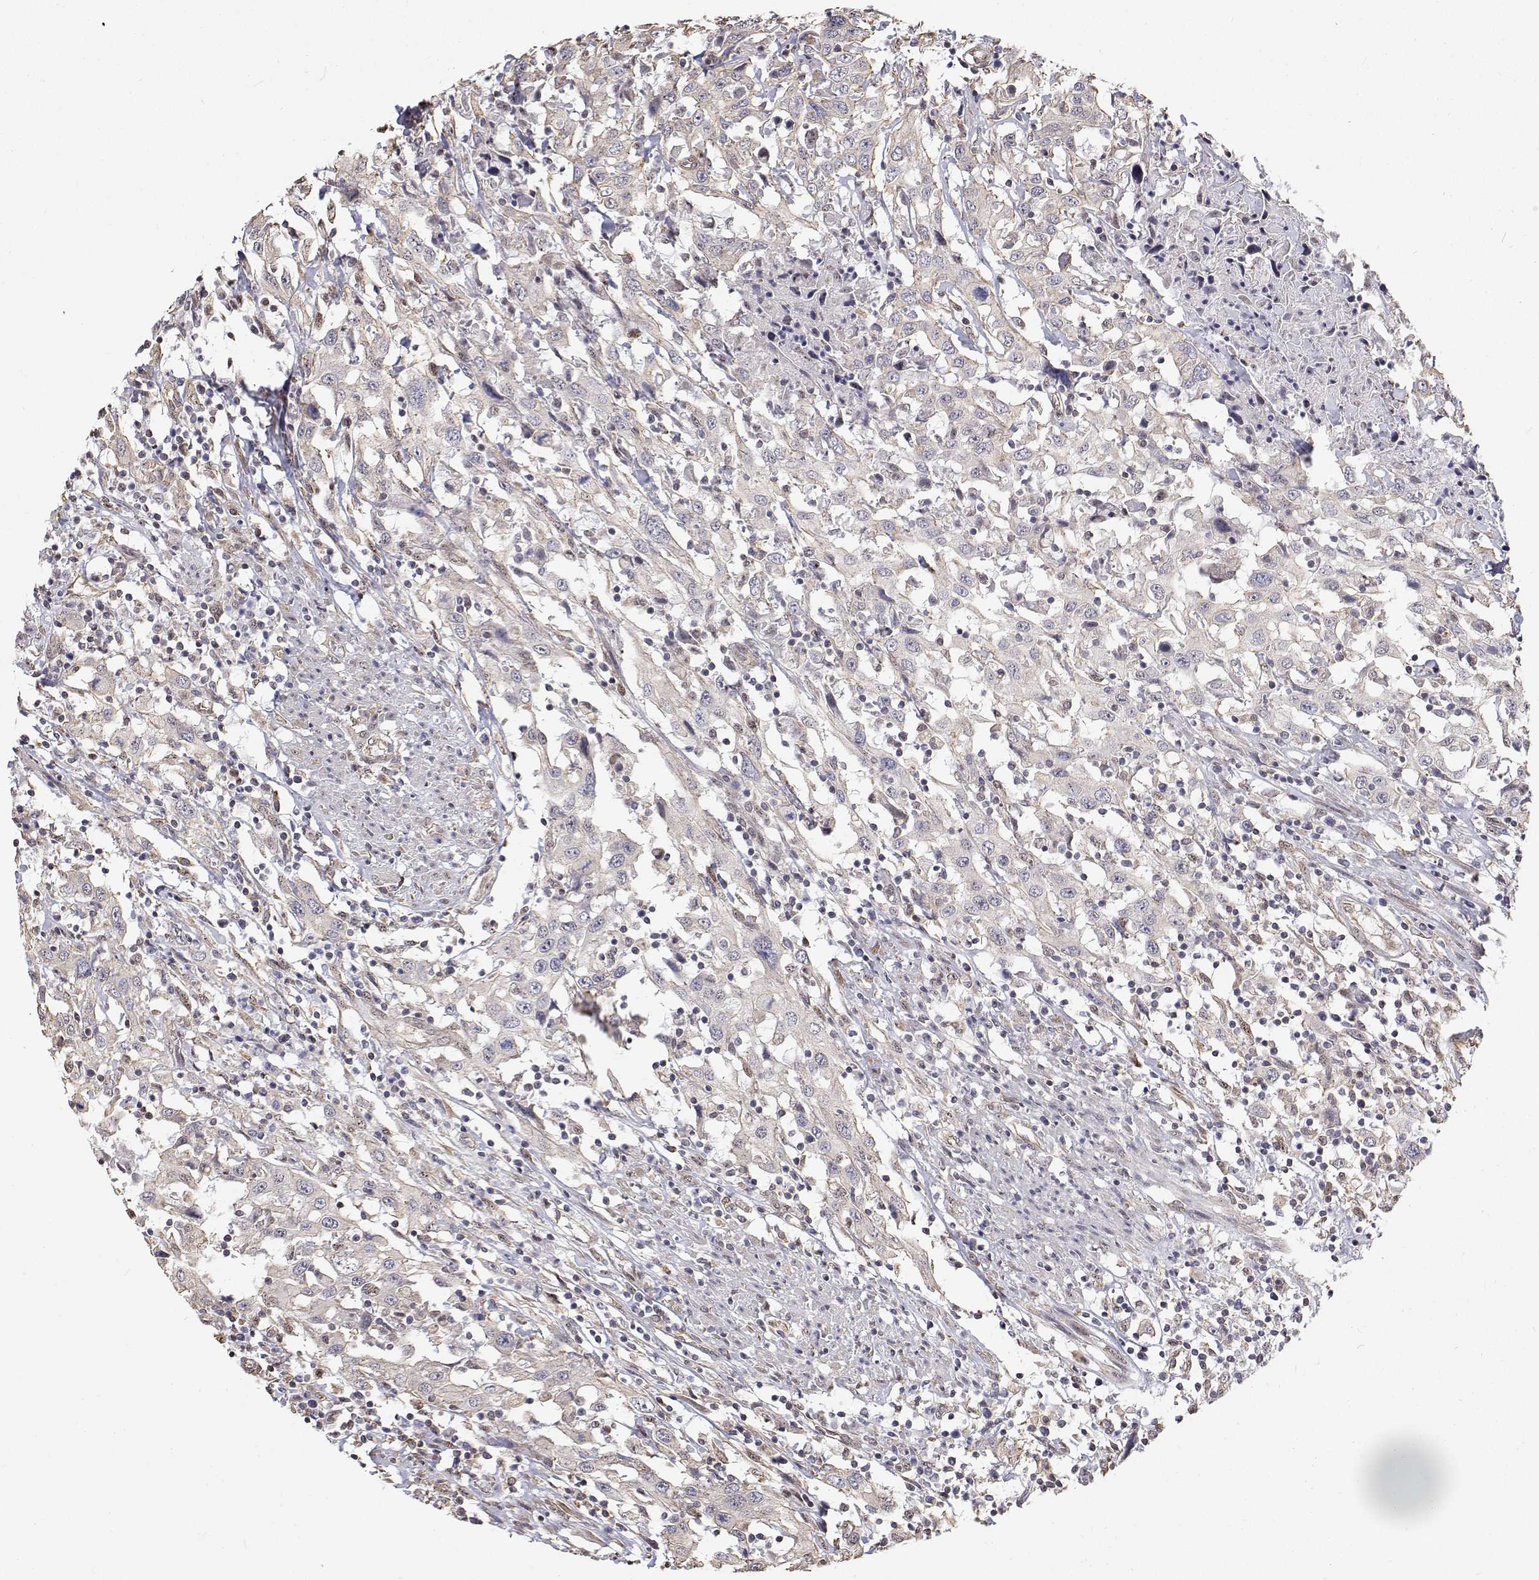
{"staining": {"intensity": "negative", "quantity": "none", "location": "none"}, "tissue": "urothelial cancer", "cell_type": "Tumor cells", "image_type": "cancer", "snomed": [{"axis": "morphology", "description": "Urothelial carcinoma, High grade"}, {"axis": "topography", "description": "Urinary bladder"}], "caption": "DAB immunohistochemical staining of high-grade urothelial carcinoma displays no significant expression in tumor cells.", "gene": "GSDMA", "patient": {"sex": "male", "age": 61}}